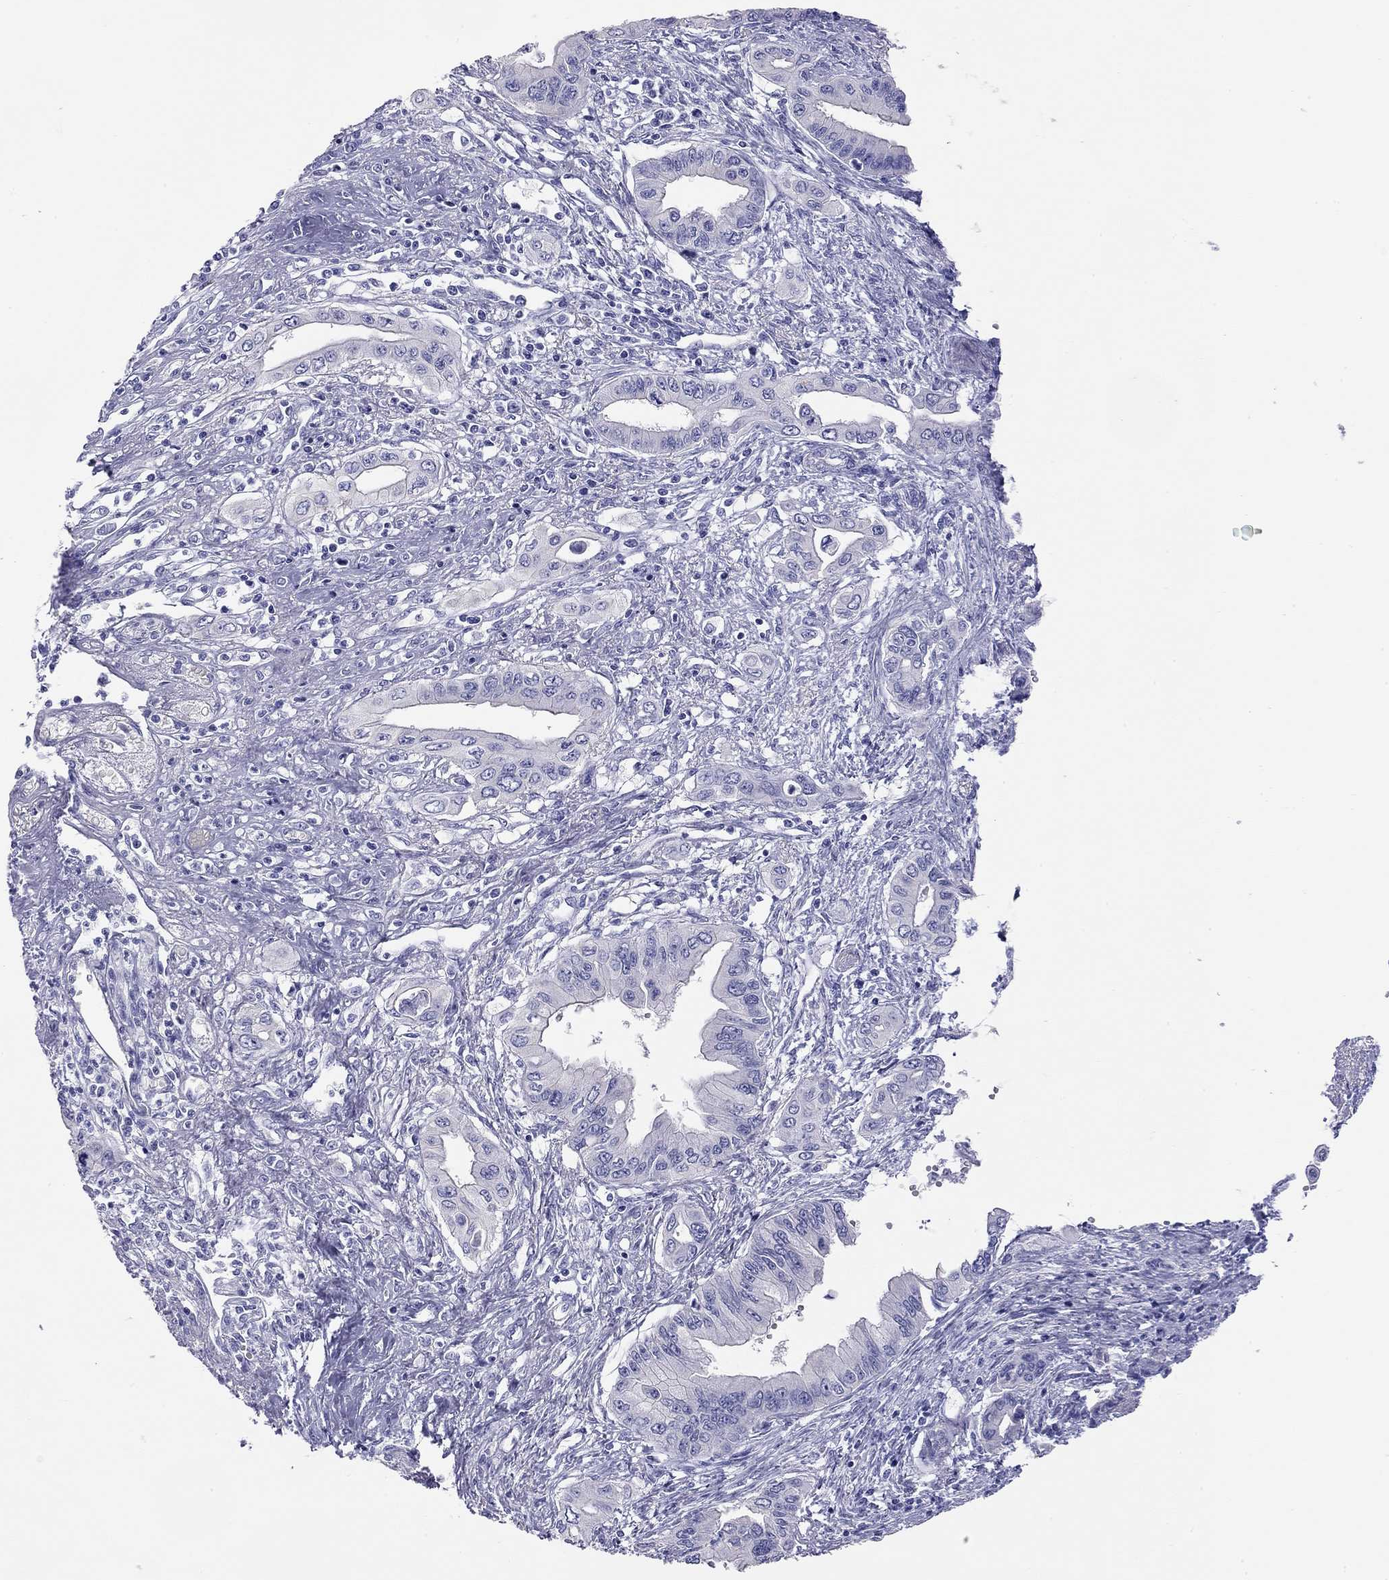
{"staining": {"intensity": "negative", "quantity": "none", "location": "none"}, "tissue": "pancreatic cancer", "cell_type": "Tumor cells", "image_type": "cancer", "snomed": [{"axis": "morphology", "description": "Adenocarcinoma, NOS"}, {"axis": "topography", "description": "Pancreas"}], "caption": "The histopathology image shows no significant positivity in tumor cells of adenocarcinoma (pancreatic). Nuclei are stained in blue.", "gene": "HLA-DQB2", "patient": {"sex": "female", "age": 62}}